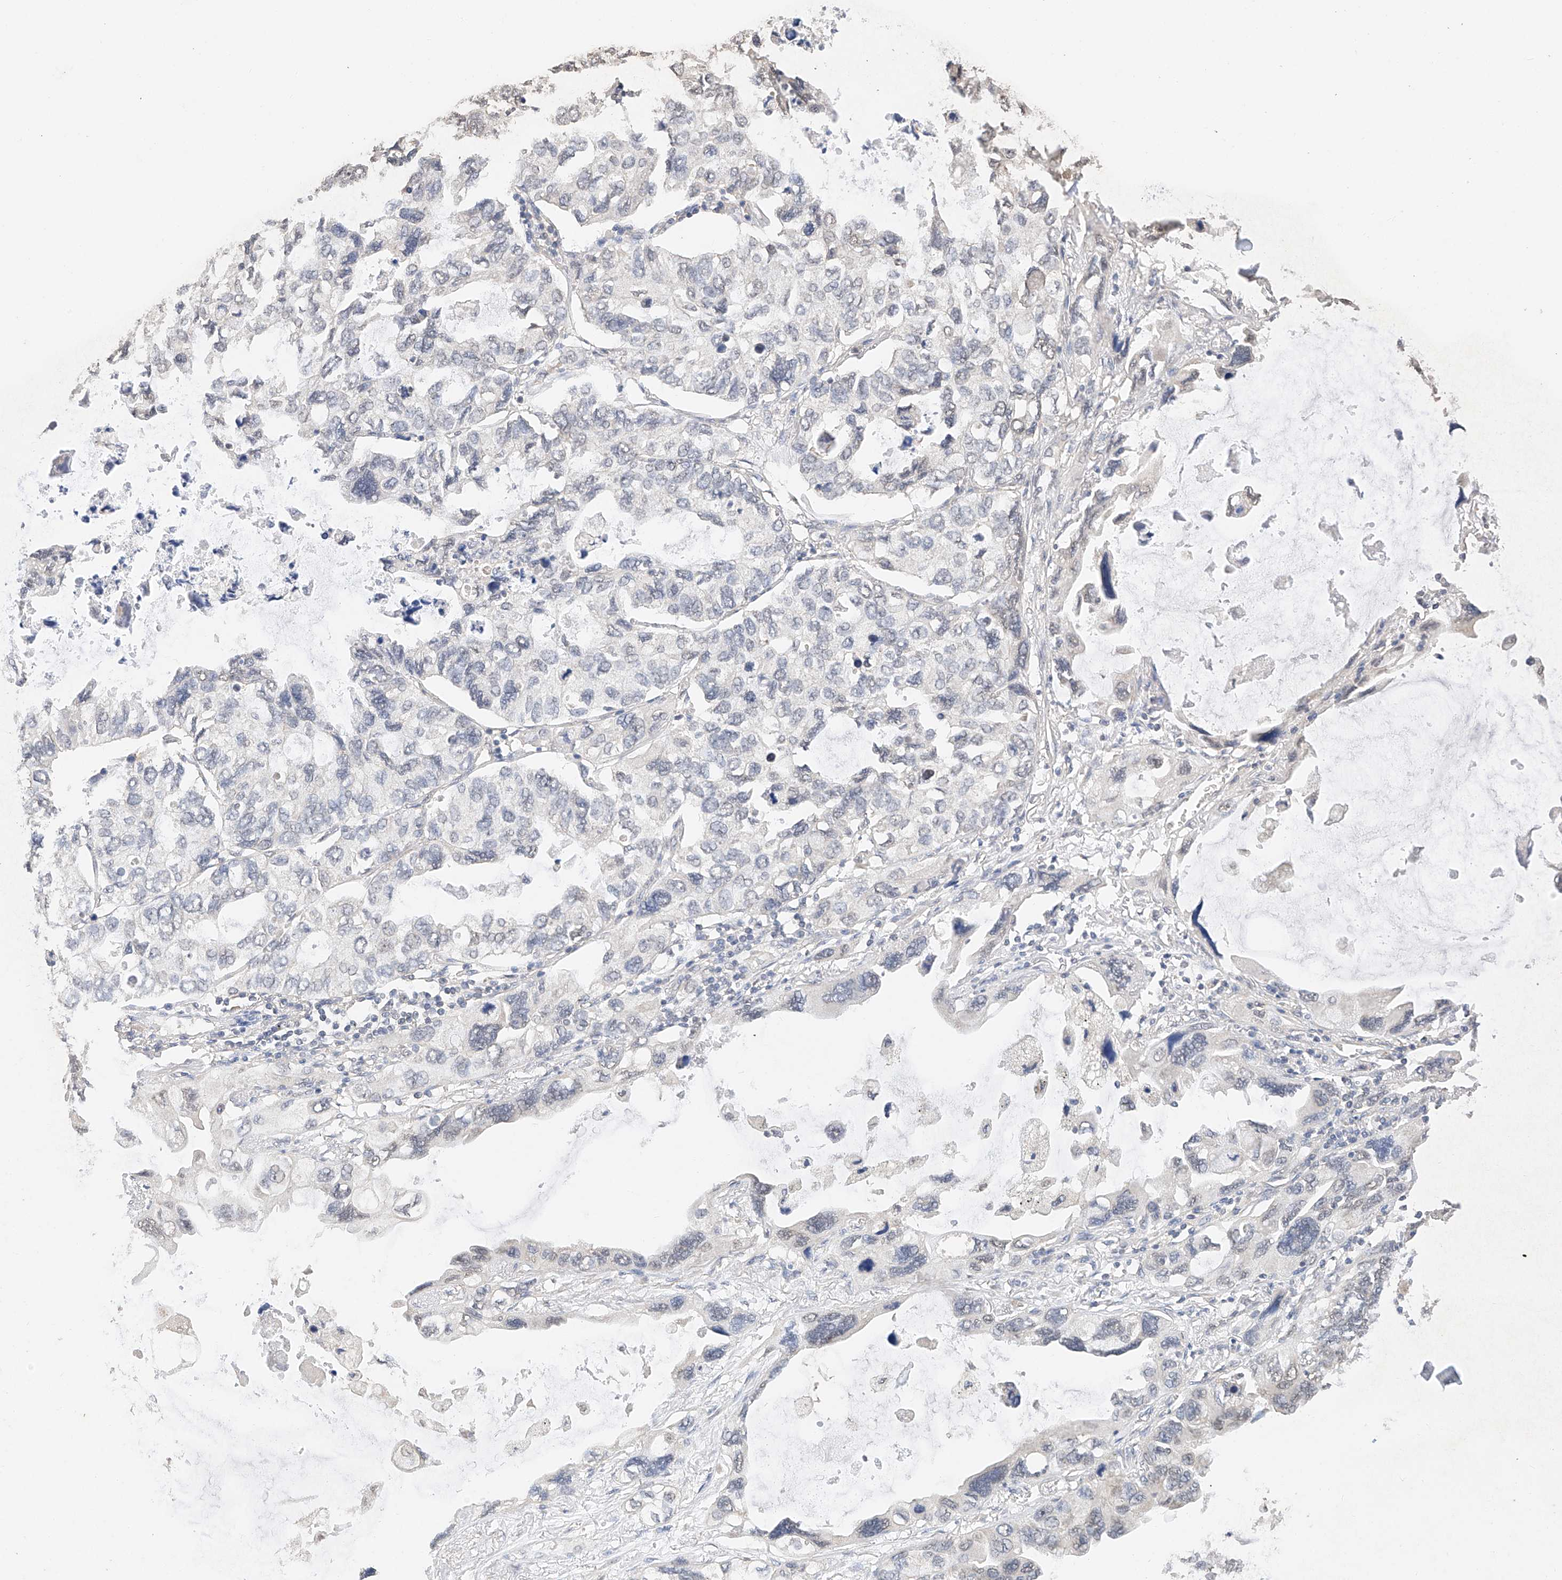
{"staining": {"intensity": "negative", "quantity": "none", "location": "none"}, "tissue": "lung cancer", "cell_type": "Tumor cells", "image_type": "cancer", "snomed": [{"axis": "morphology", "description": "Squamous cell carcinoma, NOS"}, {"axis": "topography", "description": "Lung"}], "caption": "Immunohistochemical staining of human squamous cell carcinoma (lung) demonstrates no significant staining in tumor cells.", "gene": "IL22RA2", "patient": {"sex": "female", "age": 73}}